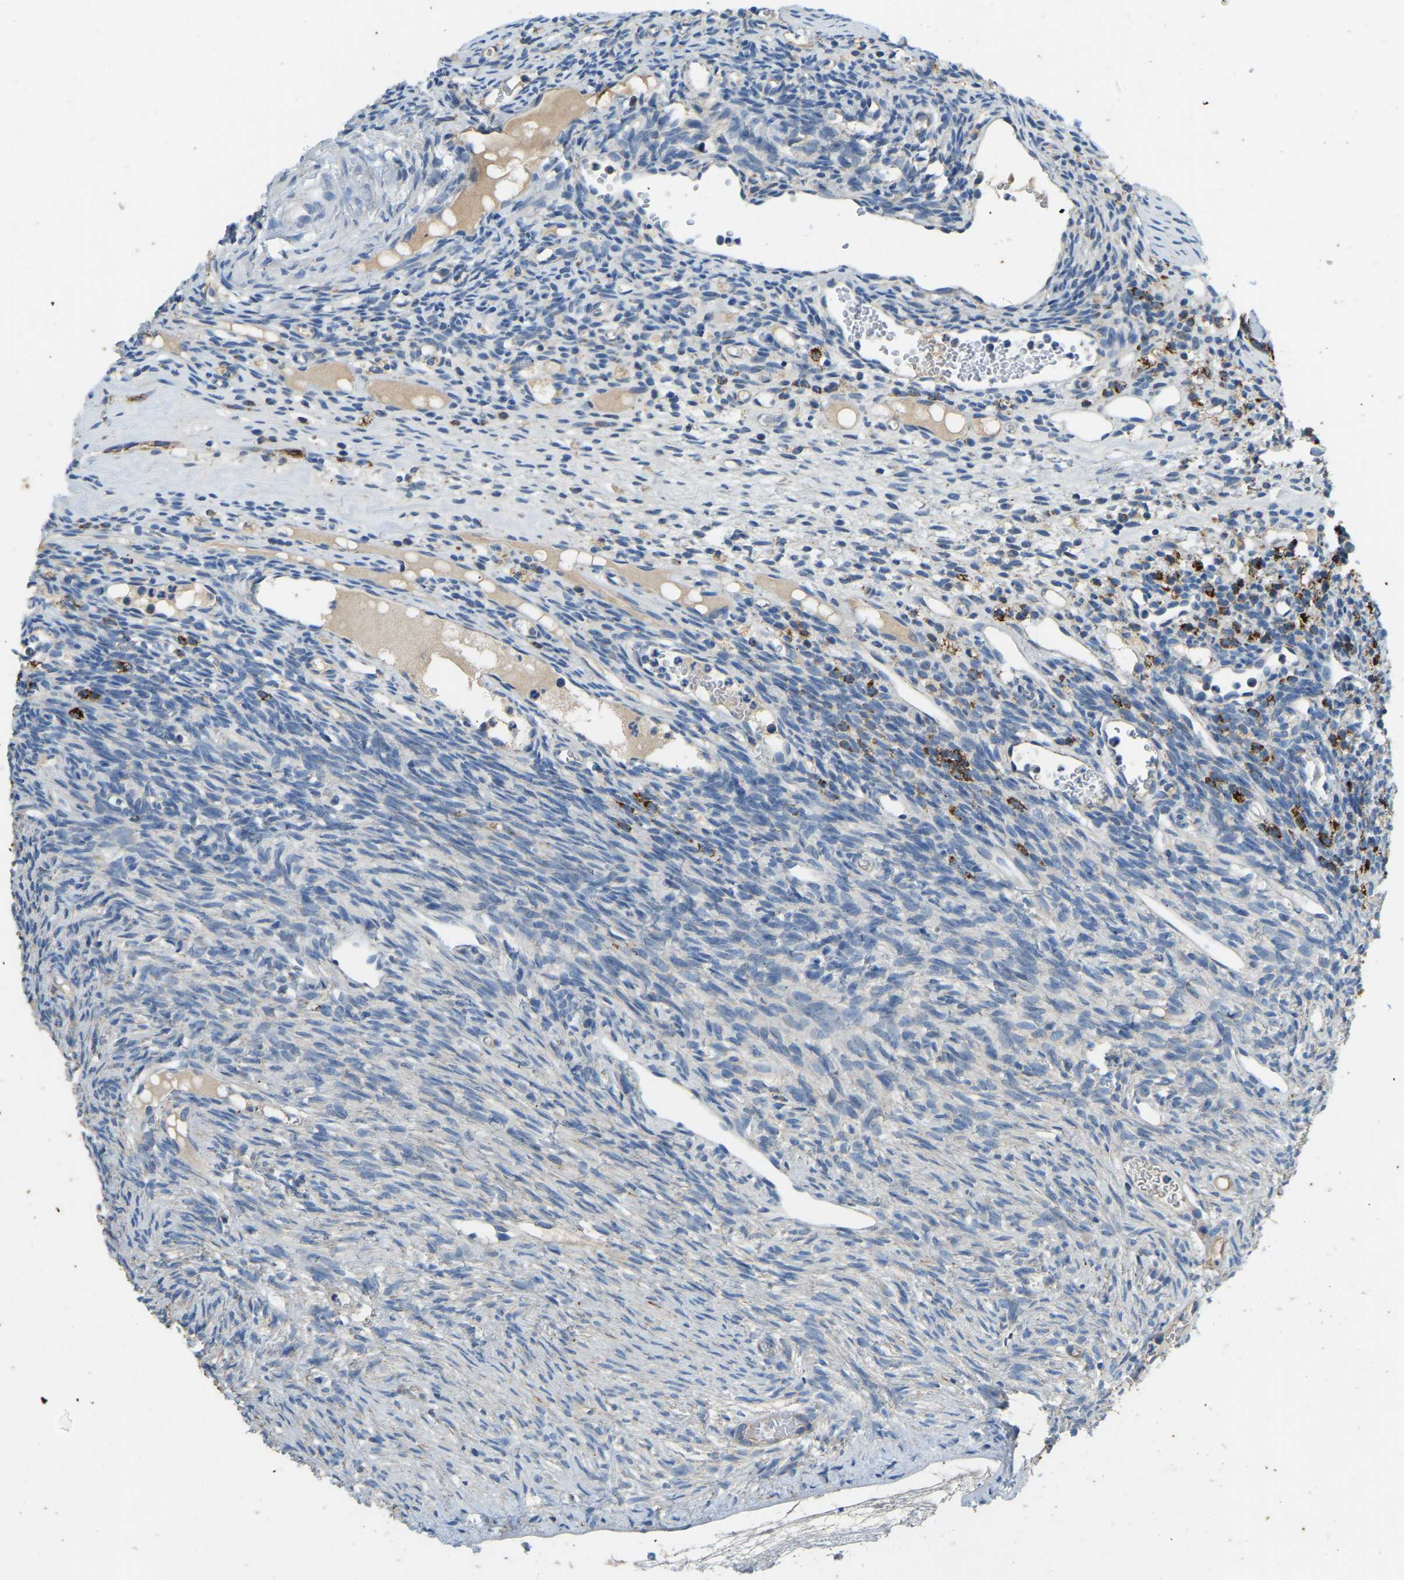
{"staining": {"intensity": "negative", "quantity": "none", "location": "none"}, "tissue": "ovary", "cell_type": "Ovarian stroma cells", "image_type": "normal", "snomed": [{"axis": "morphology", "description": "Normal tissue, NOS"}, {"axis": "topography", "description": "Ovary"}], "caption": "The immunohistochemistry histopathology image has no significant positivity in ovarian stroma cells of ovary. (DAB (3,3'-diaminobenzidine) immunohistochemistry (IHC) visualized using brightfield microscopy, high magnification).", "gene": "ZNF200", "patient": {"sex": "female", "age": 33}}